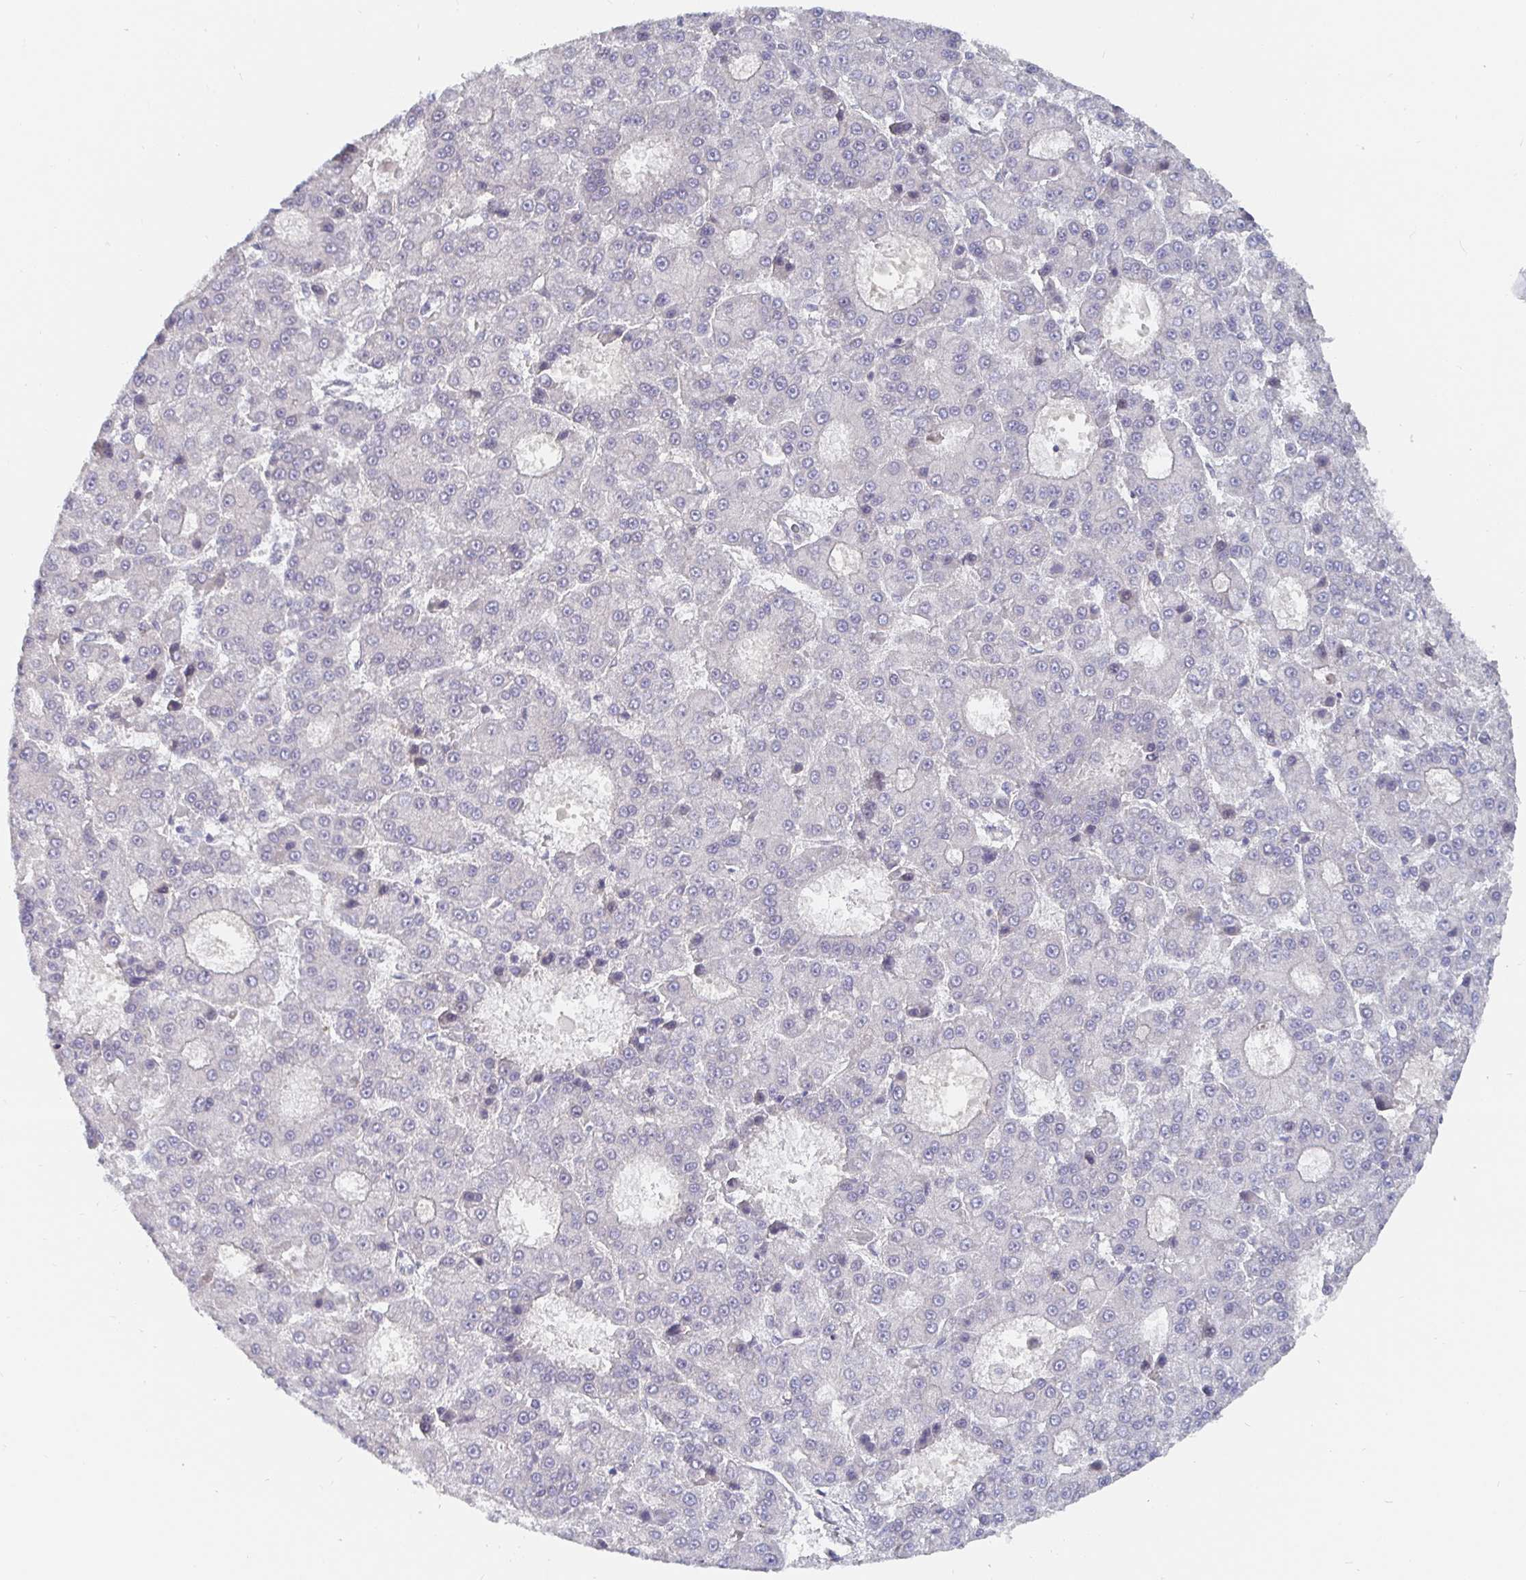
{"staining": {"intensity": "negative", "quantity": "none", "location": "none"}, "tissue": "liver cancer", "cell_type": "Tumor cells", "image_type": "cancer", "snomed": [{"axis": "morphology", "description": "Carcinoma, Hepatocellular, NOS"}, {"axis": "topography", "description": "Liver"}], "caption": "Image shows no protein positivity in tumor cells of liver cancer (hepatocellular carcinoma) tissue.", "gene": "MEIS1", "patient": {"sex": "male", "age": 70}}